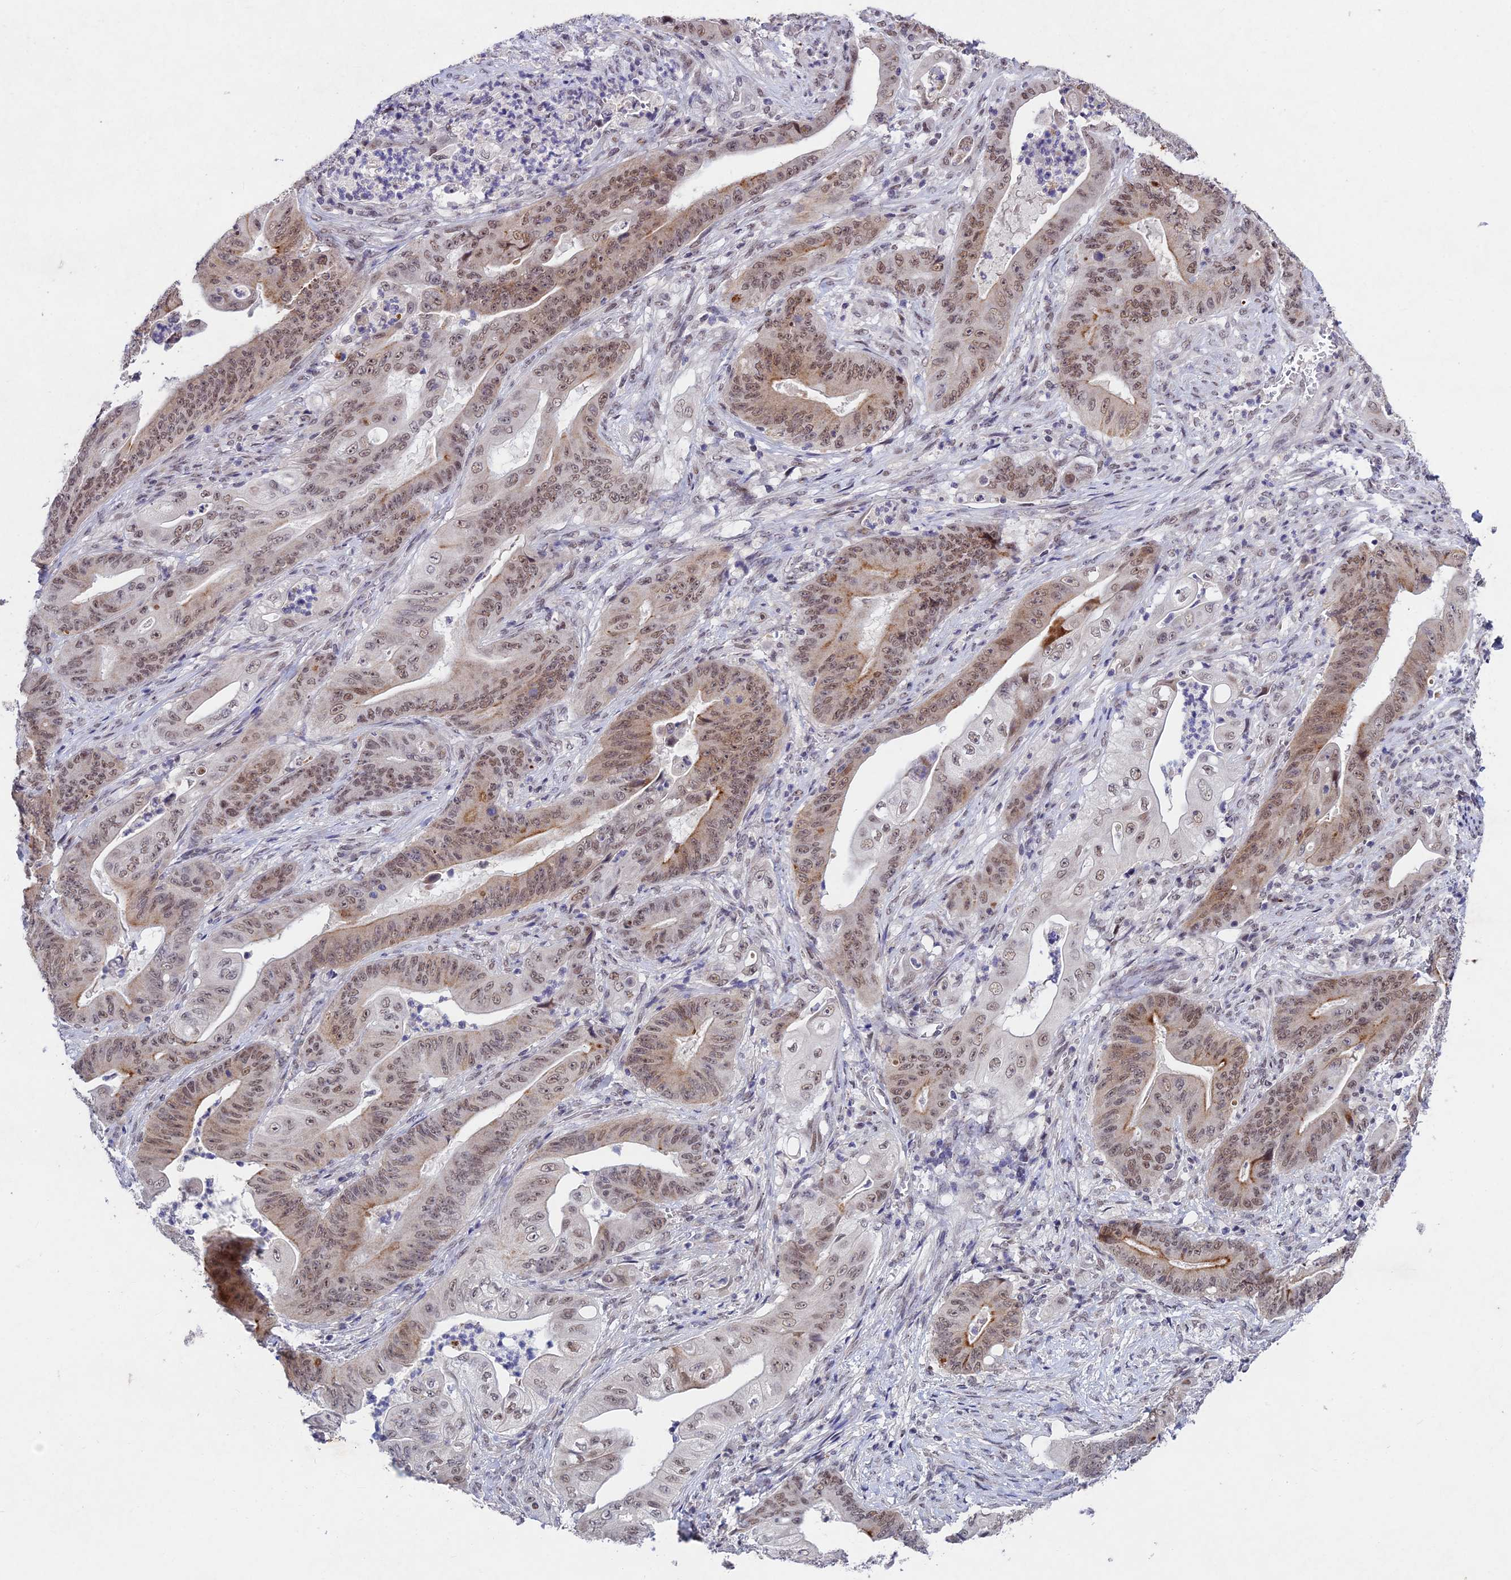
{"staining": {"intensity": "moderate", "quantity": "<25%", "location": "nuclear"}, "tissue": "stomach cancer", "cell_type": "Tumor cells", "image_type": "cancer", "snomed": [{"axis": "morphology", "description": "Adenocarcinoma, NOS"}, {"axis": "topography", "description": "Stomach"}], "caption": "Immunohistochemistry (IHC) photomicrograph of human adenocarcinoma (stomach) stained for a protein (brown), which reveals low levels of moderate nuclear staining in approximately <25% of tumor cells.", "gene": "RAVER1", "patient": {"sex": "female", "age": 73}}